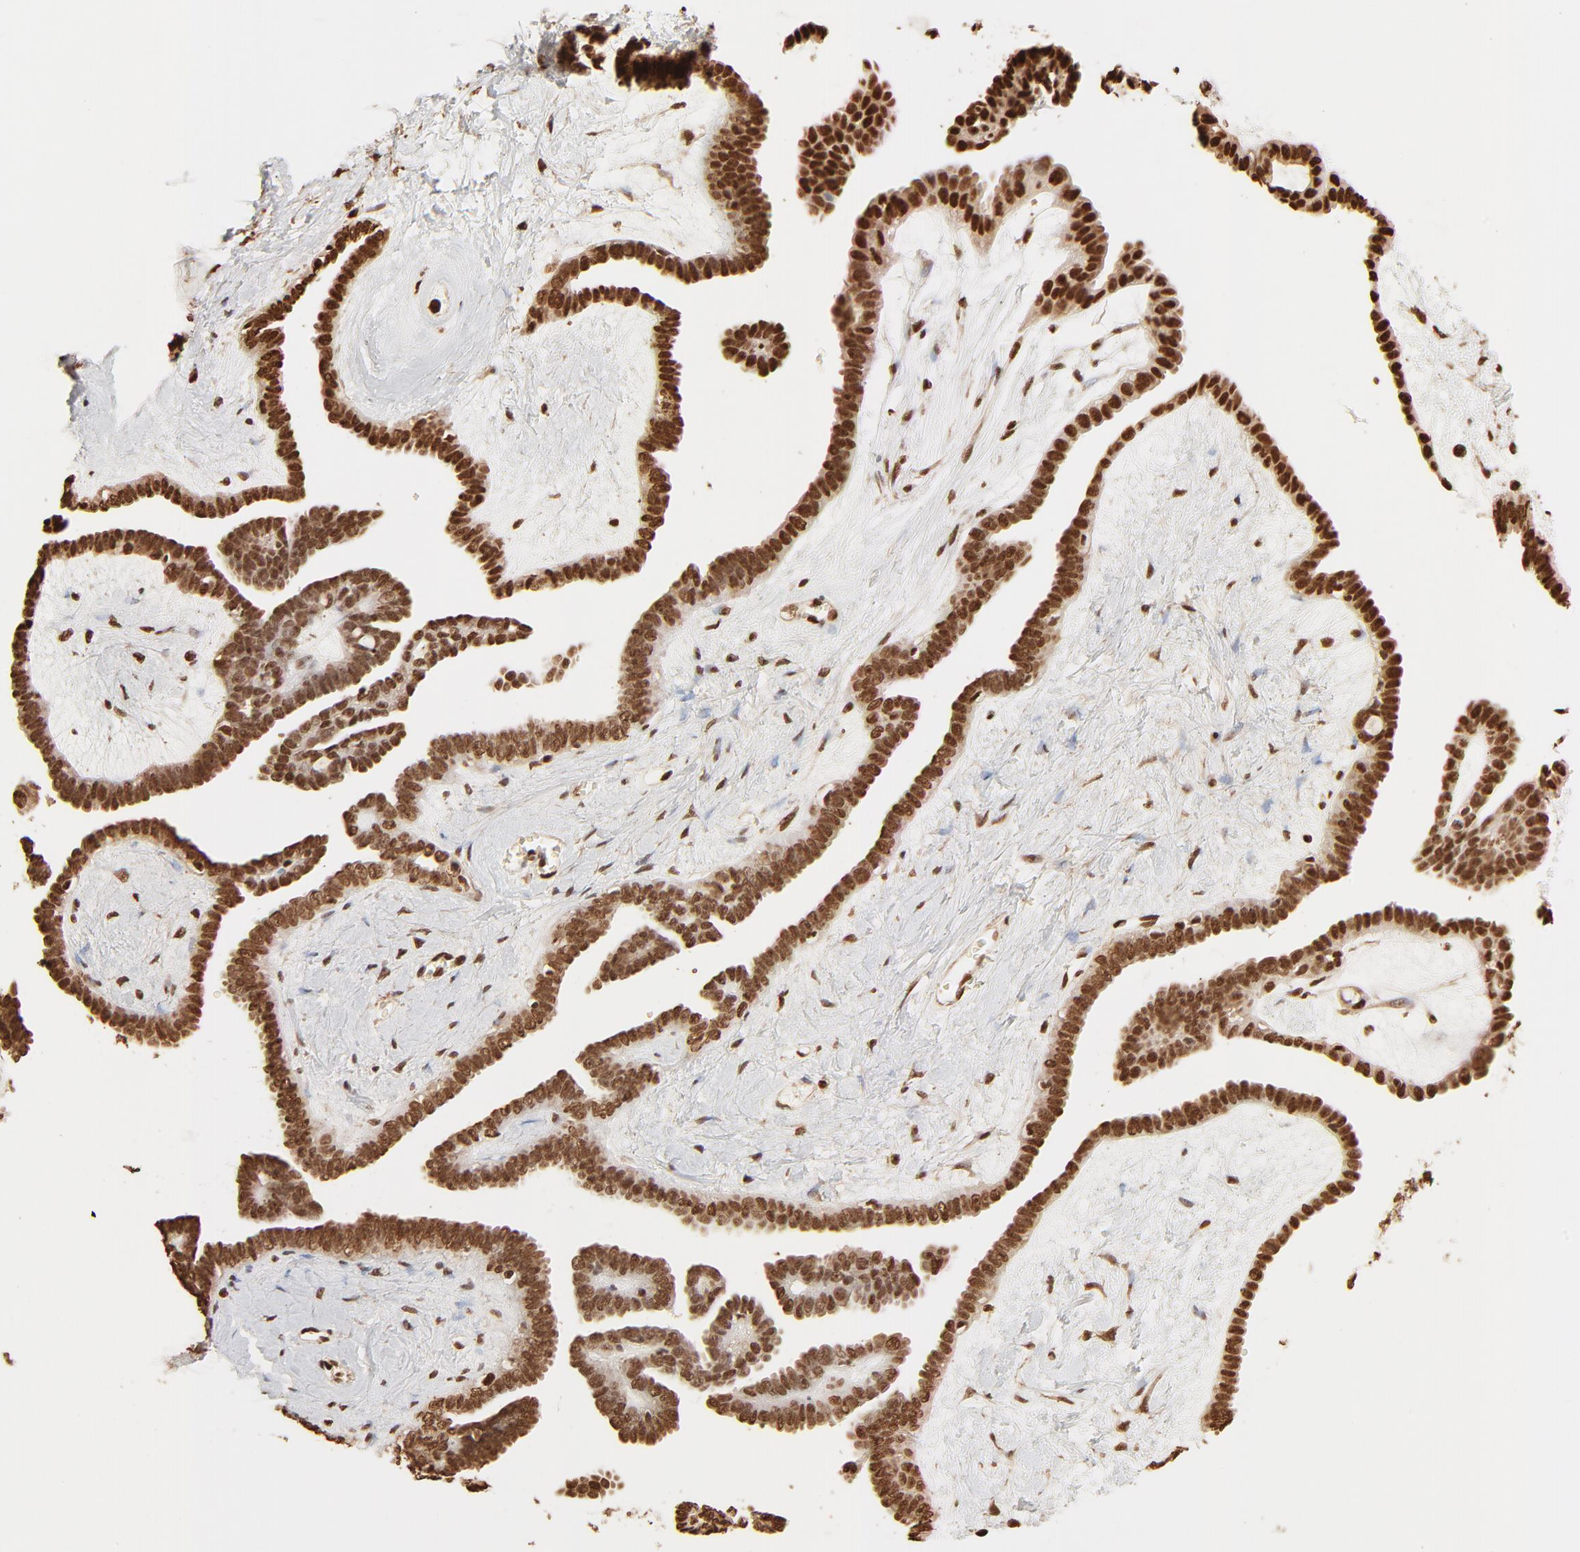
{"staining": {"intensity": "strong", "quantity": ">75%", "location": "cytoplasmic/membranous,nuclear"}, "tissue": "ovarian cancer", "cell_type": "Tumor cells", "image_type": "cancer", "snomed": [{"axis": "morphology", "description": "Cystadenocarcinoma, serous, NOS"}, {"axis": "topography", "description": "Ovary"}], "caption": "This micrograph demonstrates immunohistochemistry staining of serous cystadenocarcinoma (ovarian), with high strong cytoplasmic/membranous and nuclear expression in about >75% of tumor cells.", "gene": "FAM50A", "patient": {"sex": "female", "age": 71}}